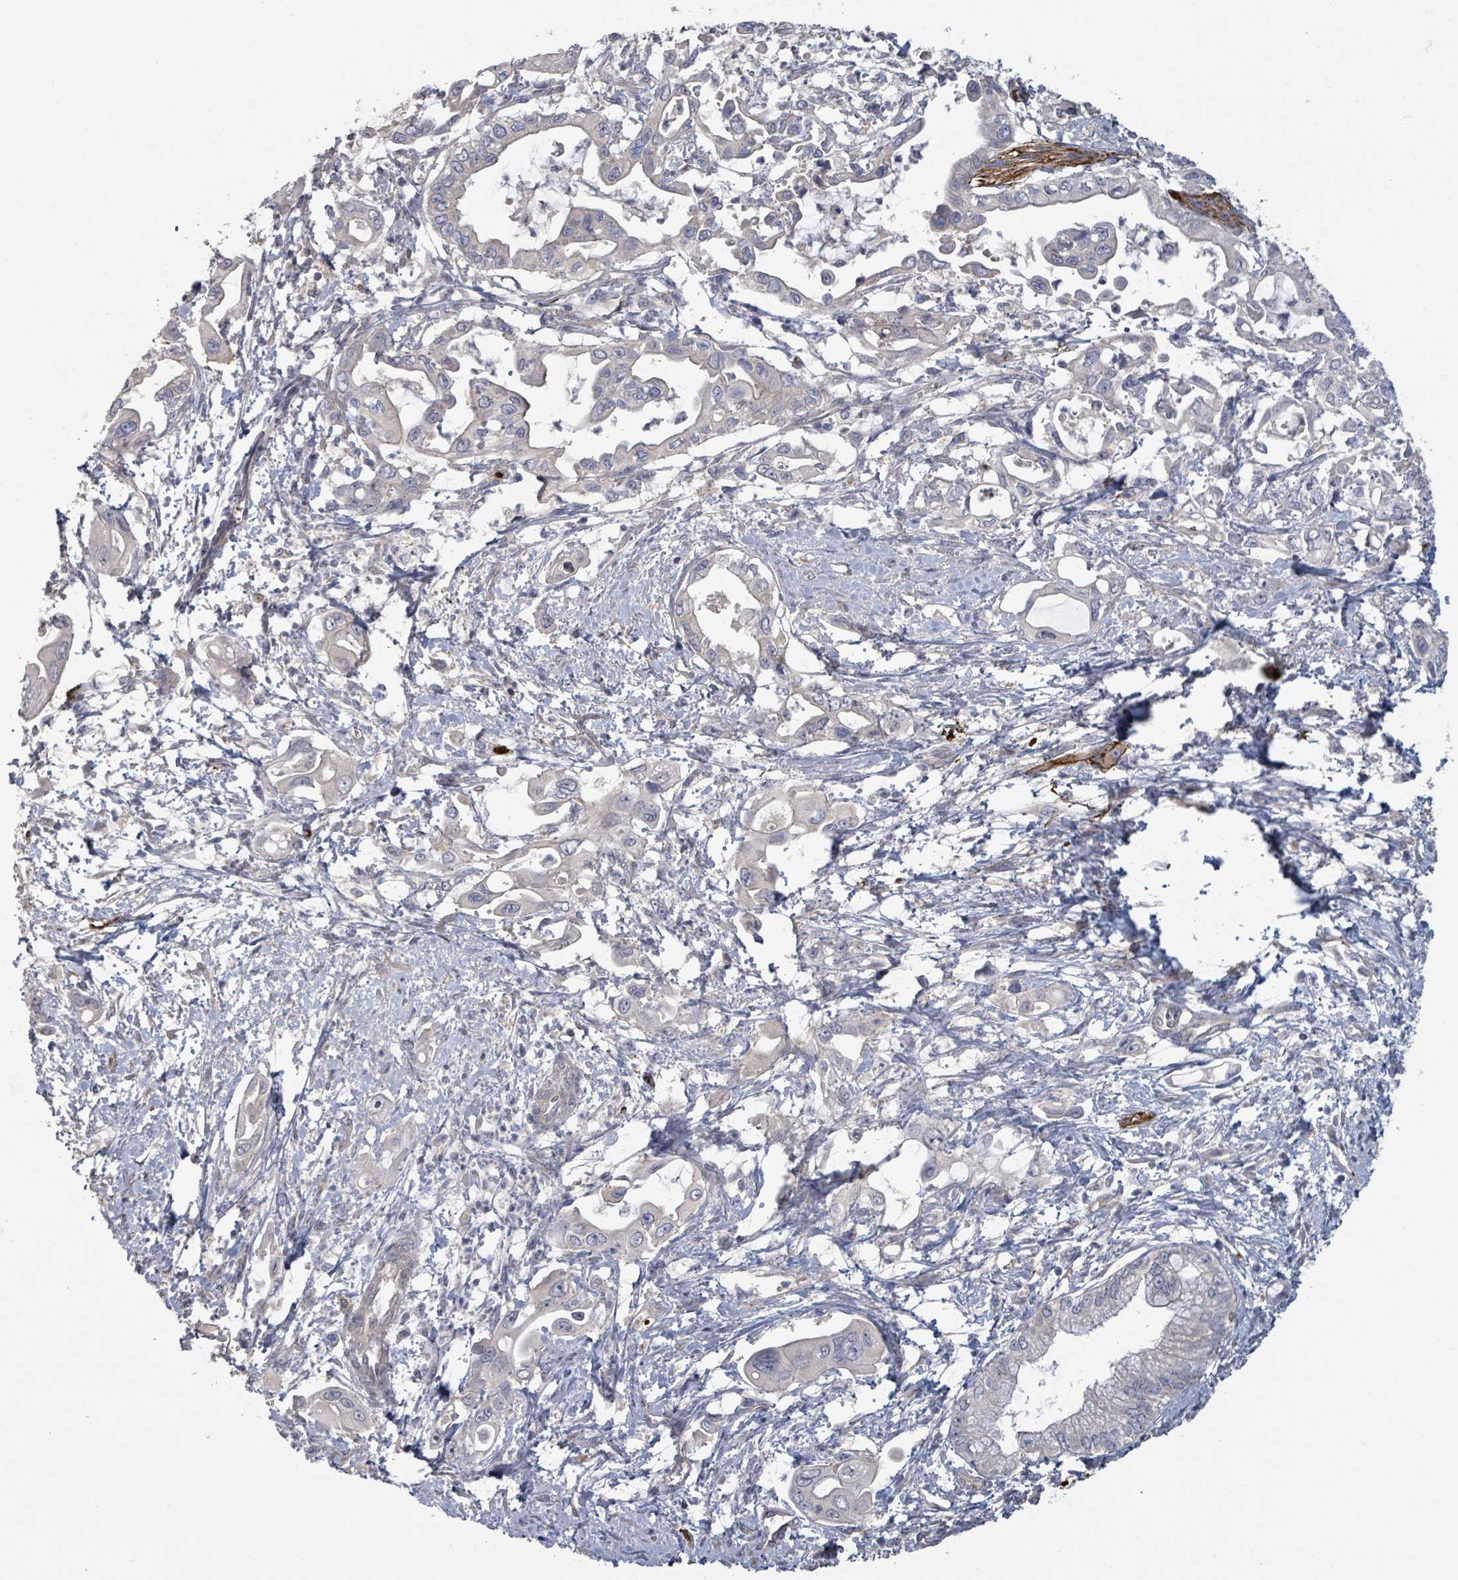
{"staining": {"intensity": "negative", "quantity": "none", "location": "none"}, "tissue": "pancreatic cancer", "cell_type": "Tumor cells", "image_type": "cancer", "snomed": [{"axis": "morphology", "description": "Adenocarcinoma, NOS"}, {"axis": "topography", "description": "Pancreas"}], "caption": "High power microscopy micrograph of an immunohistochemistry (IHC) photomicrograph of adenocarcinoma (pancreatic), revealing no significant expression in tumor cells.", "gene": "PLAUR", "patient": {"sex": "male", "age": 61}}